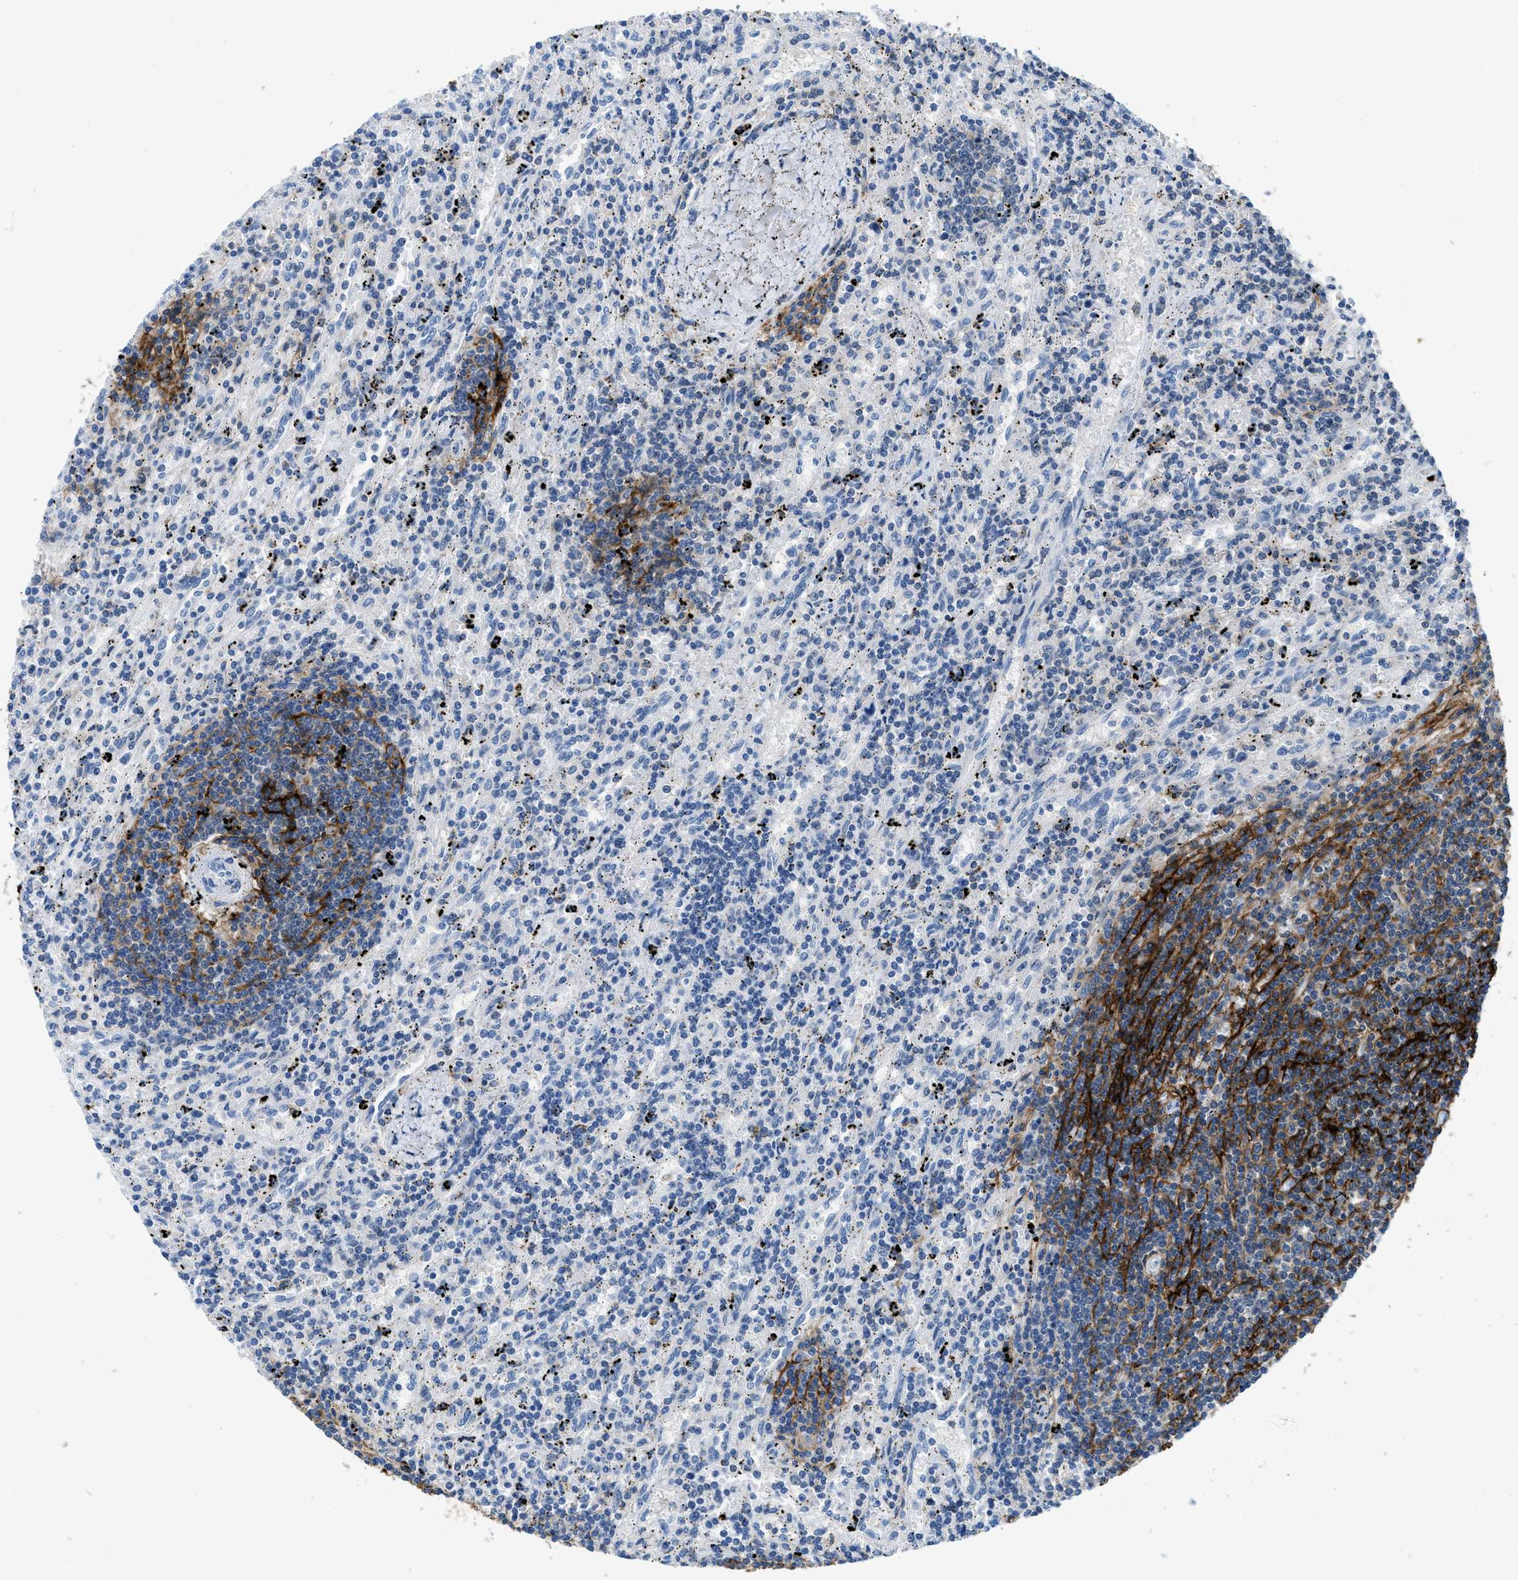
{"staining": {"intensity": "negative", "quantity": "none", "location": "none"}, "tissue": "lymphoma", "cell_type": "Tumor cells", "image_type": "cancer", "snomed": [{"axis": "morphology", "description": "Malignant lymphoma, non-Hodgkin's type, Low grade"}, {"axis": "topography", "description": "Spleen"}], "caption": "Tumor cells are negative for protein expression in human lymphoma.", "gene": "FAM151A", "patient": {"sex": "male", "age": 76}}